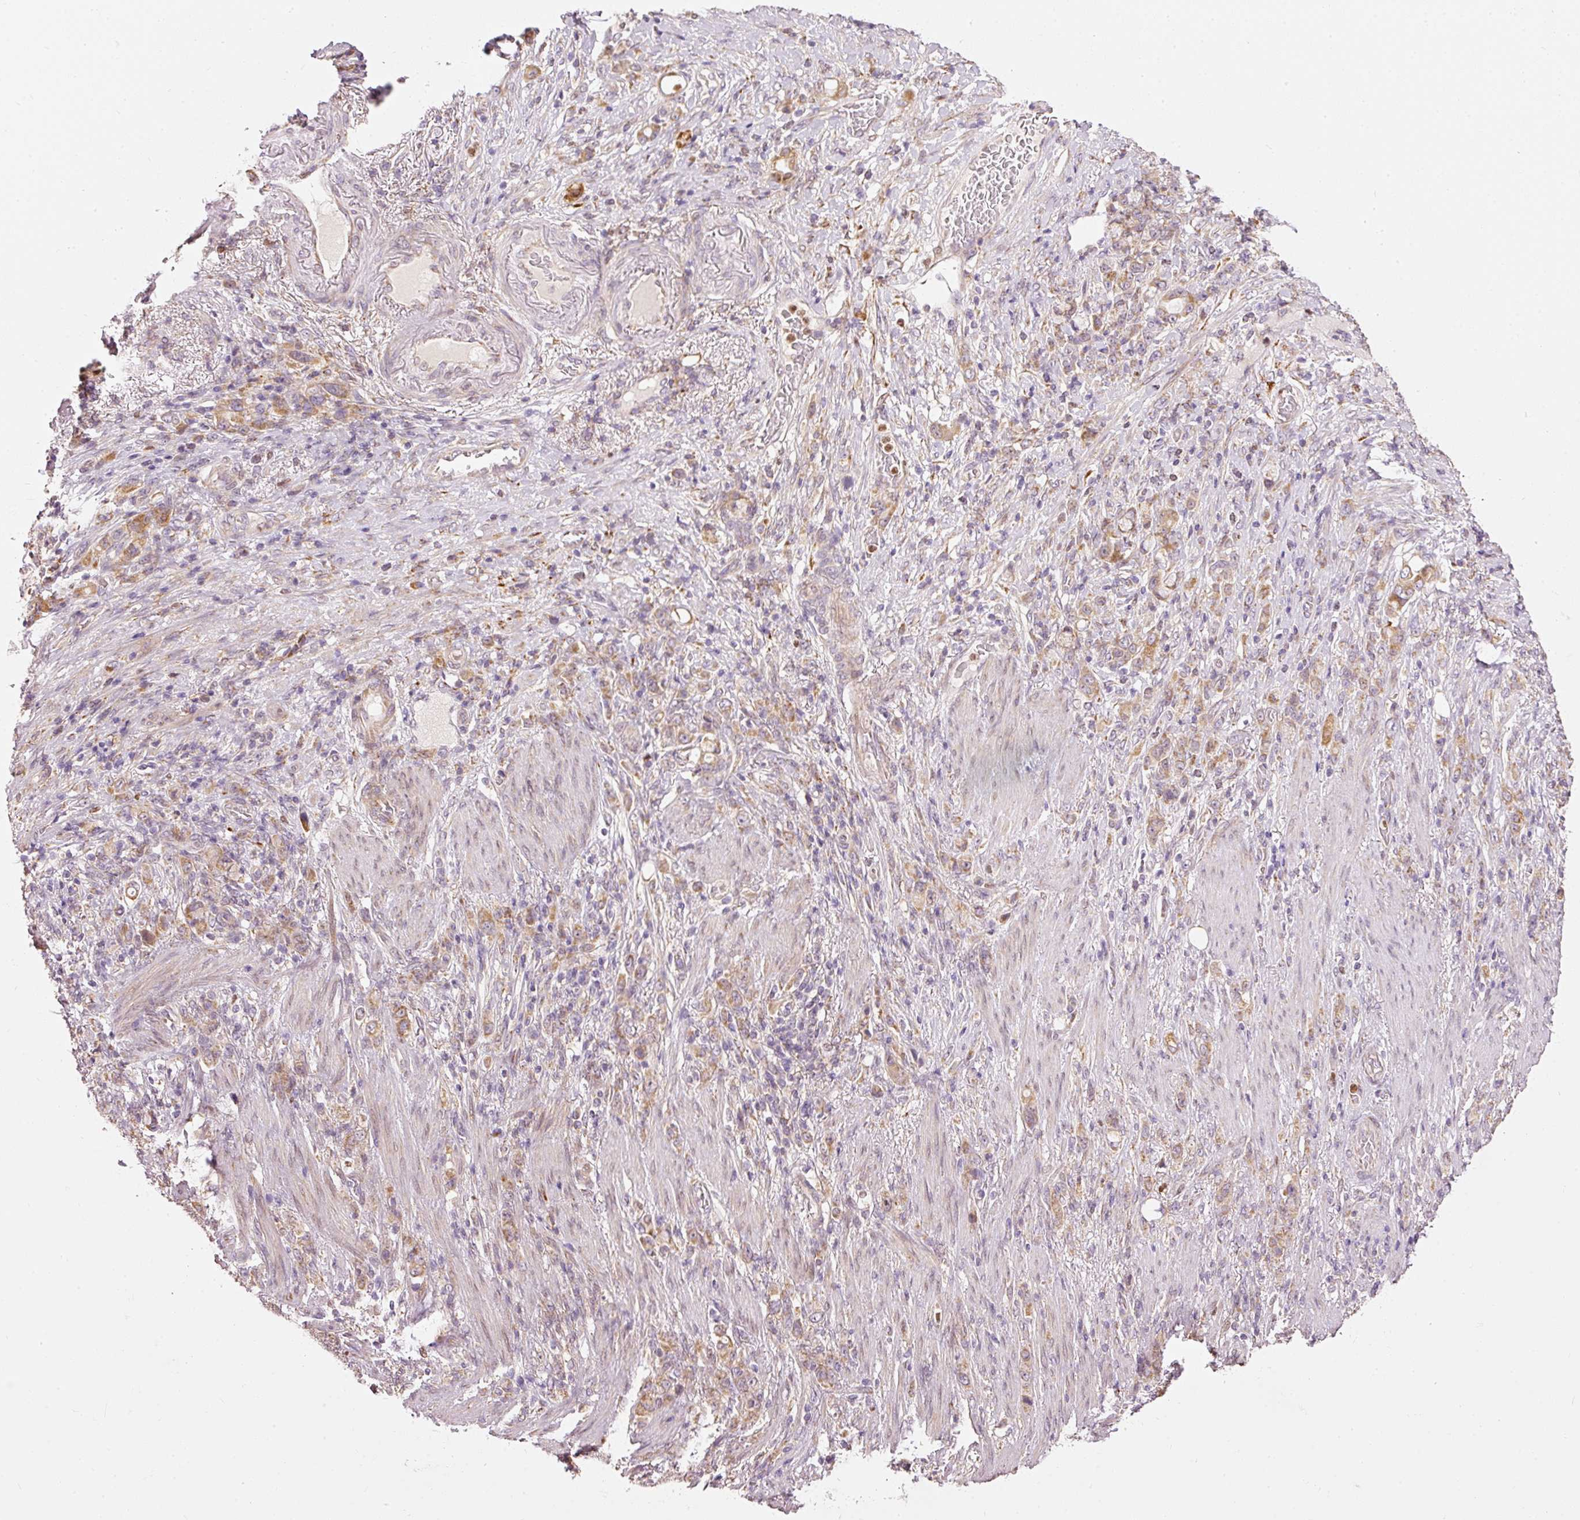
{"staining": {"intensity": "moderate", "quantity": ">75%", "location": "cytoplasmic/membranous"}, "tissue": "stomach cancer", "cell_type": "Tumor cells", "image_type": "cancer", "snomed": [{"axis": "morphology", "description": "Adenocarcinoma, NOS"}, {"axis": "topography", "description": "Stomach"}], "caption": "Tumor cells reveal medium levels of moderate cytoplasmic/membranous staining in about >75% of cells in adenocarcinoma (stomach).", "gene": "MTHFD1L", "patient": {"sex": "female", "age": 79}}